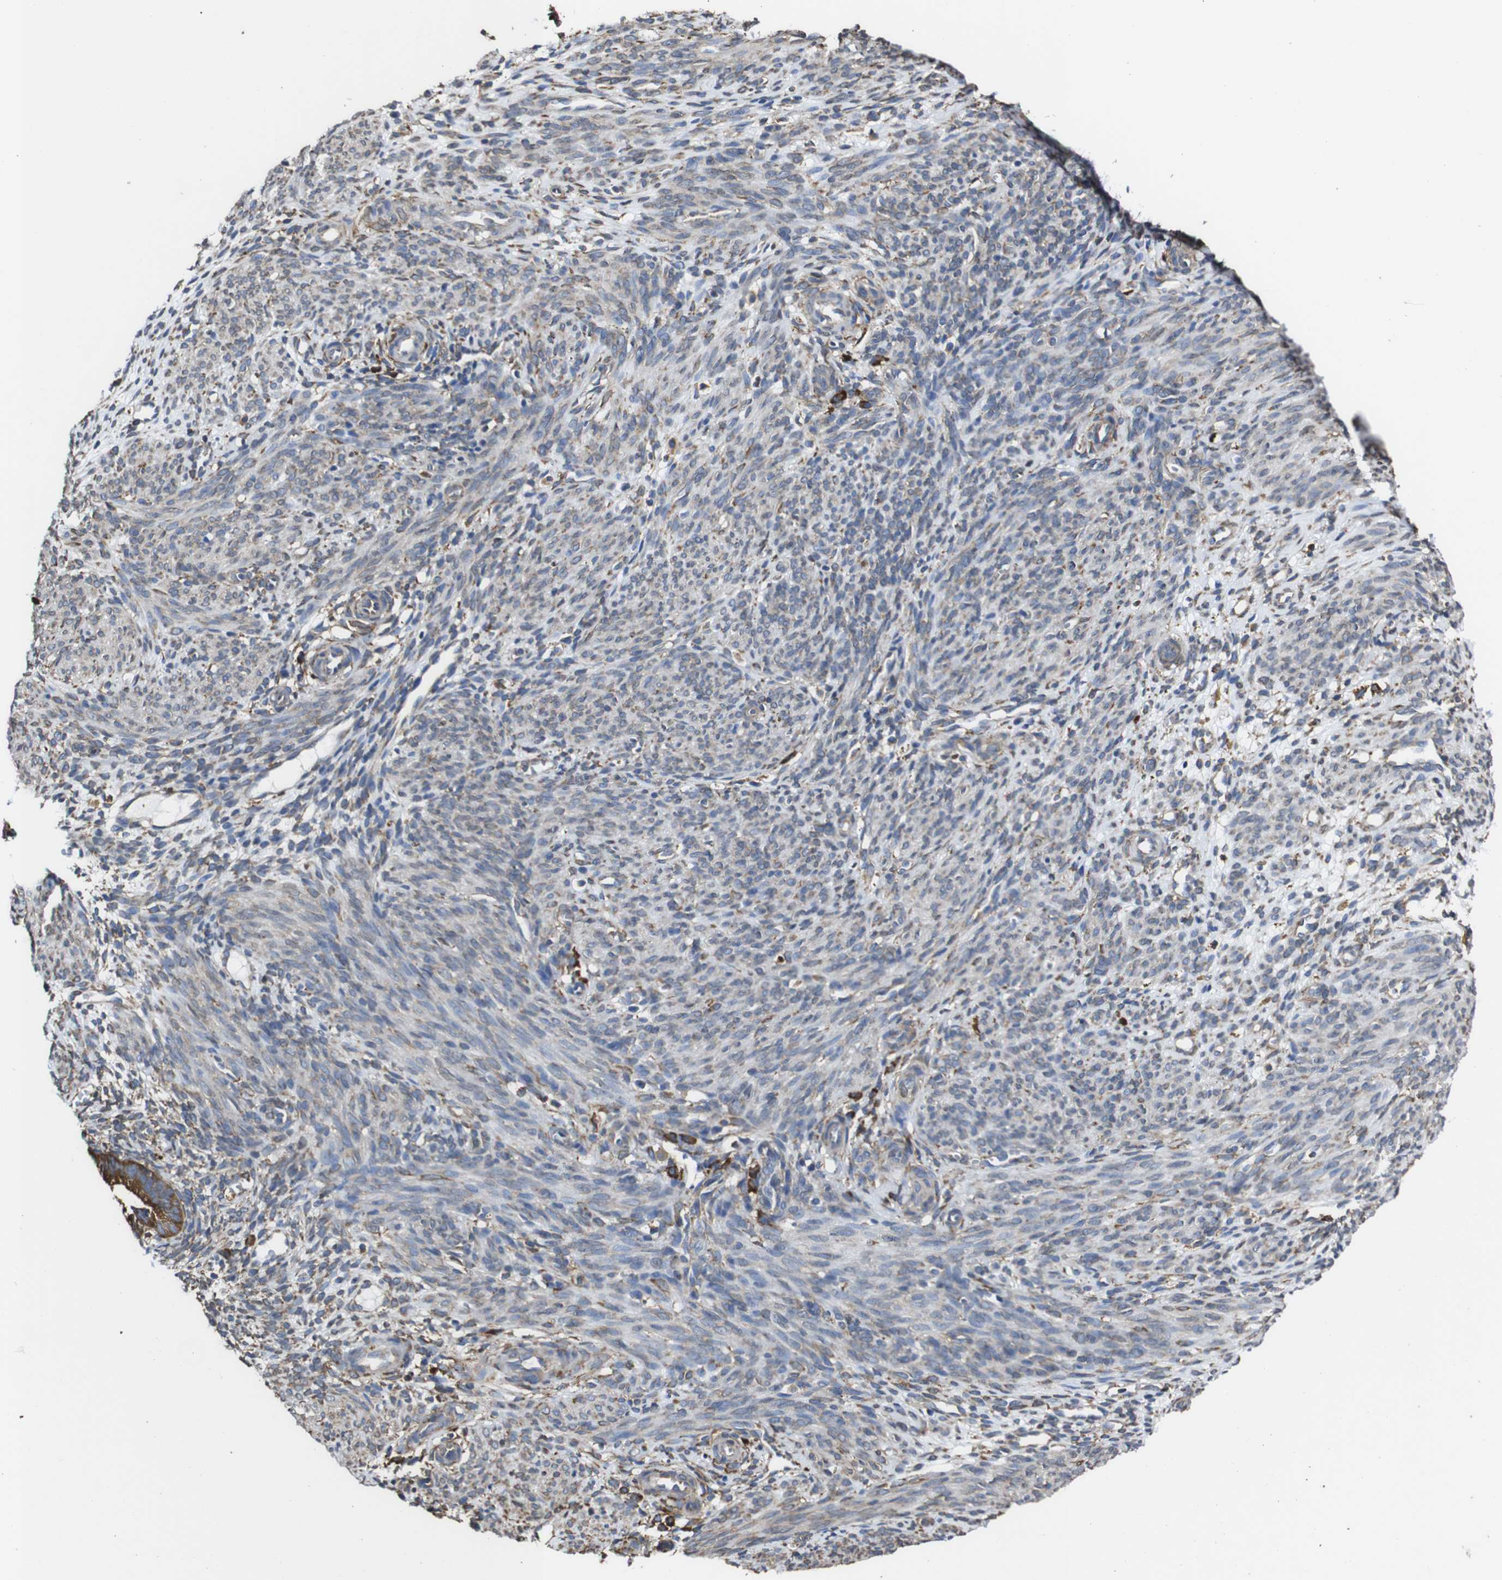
{"staining": {"intensity": "moderate", "quantity": ">75%", "location": "cytoplasmic/membranous"}, "tissue": "endometrium", "cell_type": "Cells in endometrial stroma", "image_type": "normal", "snomed": [{"axis": "morphology", "description": "Normal tissue, NOS"}, {"axis": "morphology", "description": "Adenocarcinoma, NOS"}, {"axis": "topography", "description": "Endometrium"}, {"axis": "topography", "description": "Ovary"}], "caption": "This micrograph exhibits immunohistochemistry staining of normal endometrium, with medium moderate cytoplasmic/membranous staining in about >75% of cells in endometrial stroma.", "gene": "PPIB", "patient": {"sex": "female", "age": 68}}